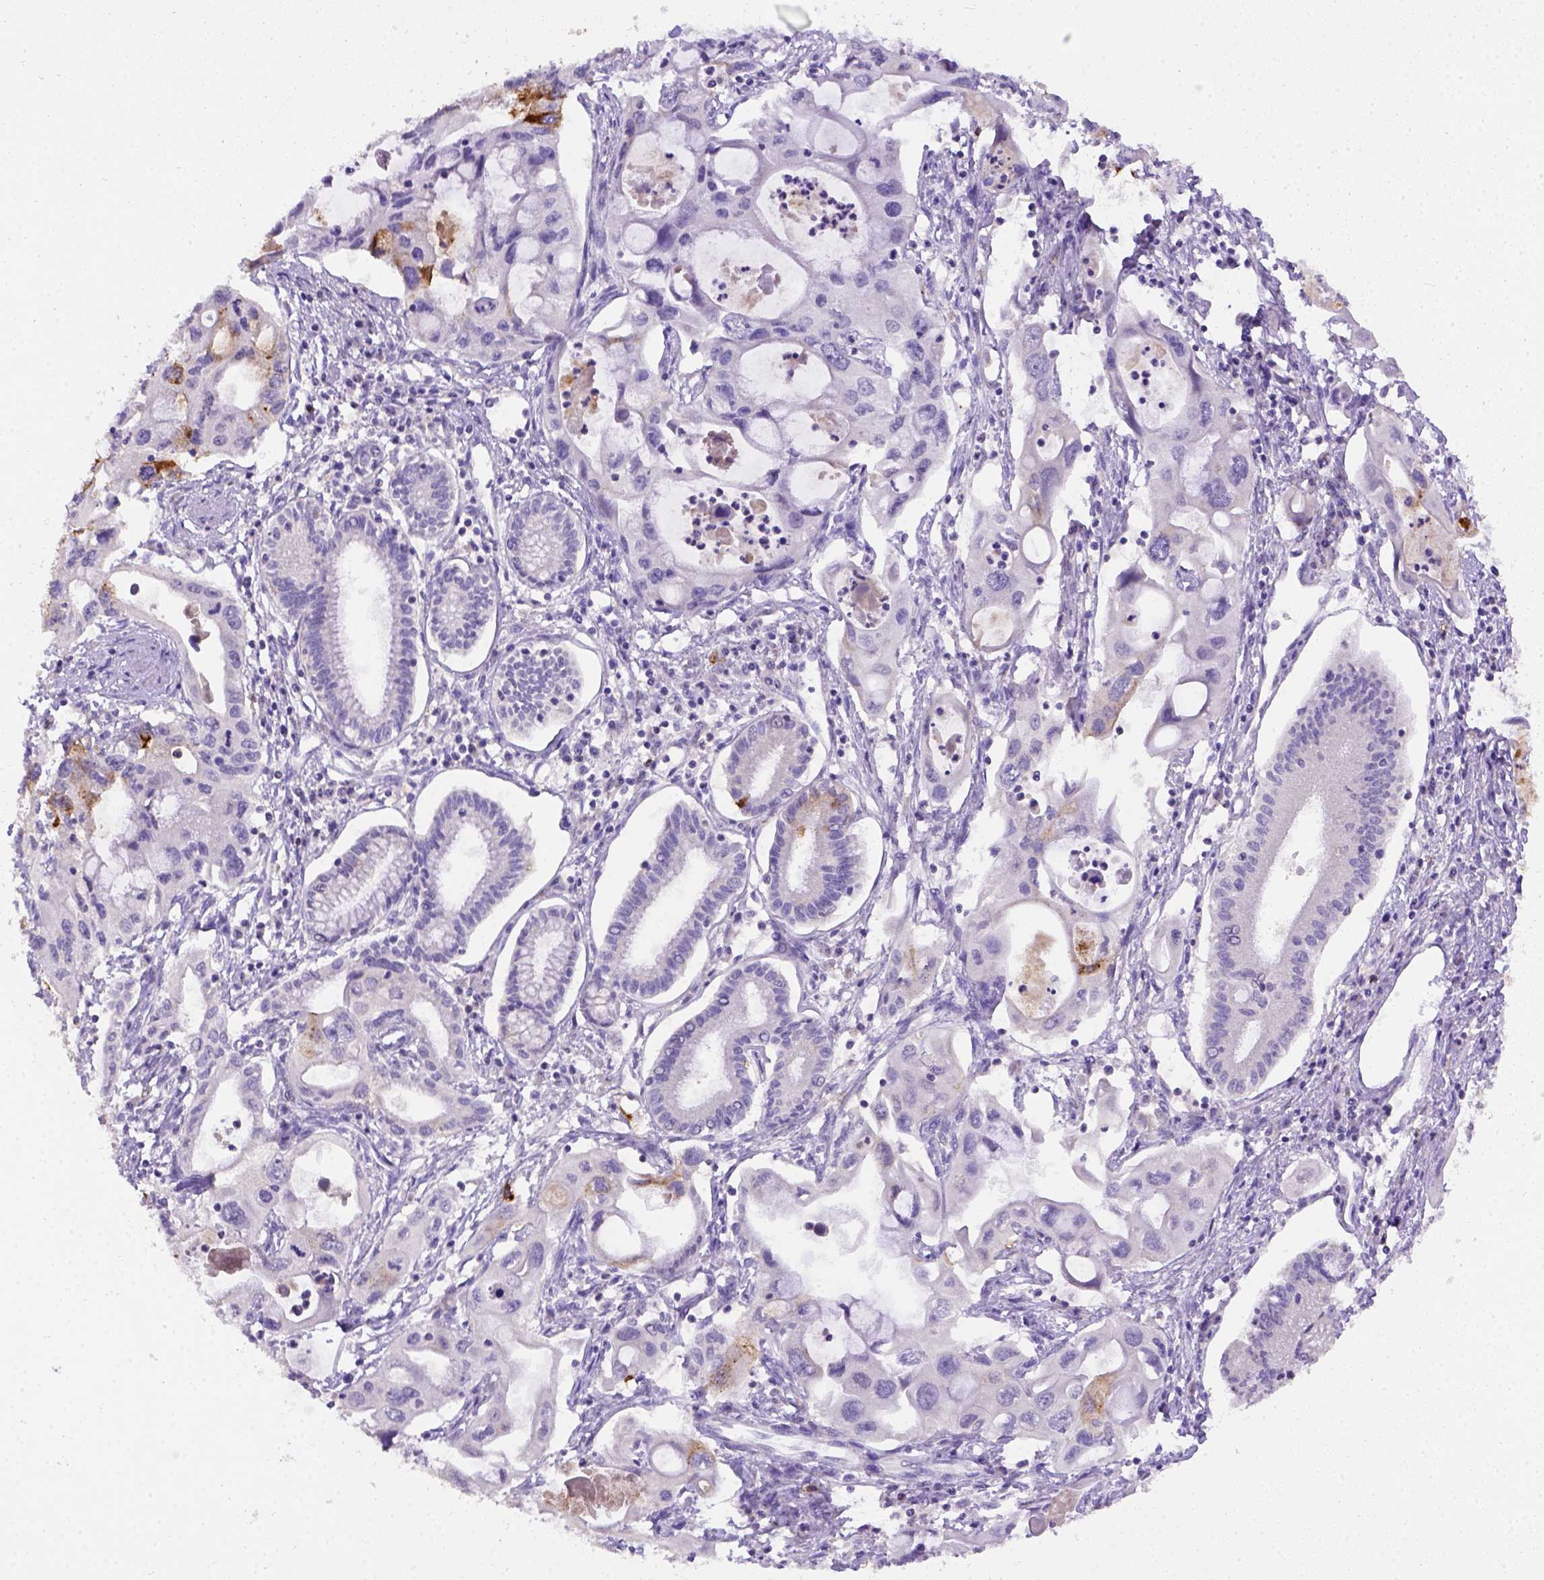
{"staining": {"intensity": "negative", "quantity": "none", "location": "none"}, "tissue": "pancreatic cancer", "cell_type": "Tumor cells", "image_type": "cancer", "snomed": [{"axis": "morphology", "description": "Adenocarcinoma, NOS"}, {"axis": "topography", "description": "Pancreas"}], "caption": "DAB (3,3'-diaminobenzidine) immunohistochemical staining of human adenocarcinoma (pancreatic) shows no significant expression in tumor cells. Brightfield microscopy of immunohistochemistry (IHC) stained with DAB (3,3'-diaminobenzidine) (brown) and hematoxylin (blue), captured at high magnification.", "gene": "B3GAT1", "patient": {"sex": "male", "age": 60}}